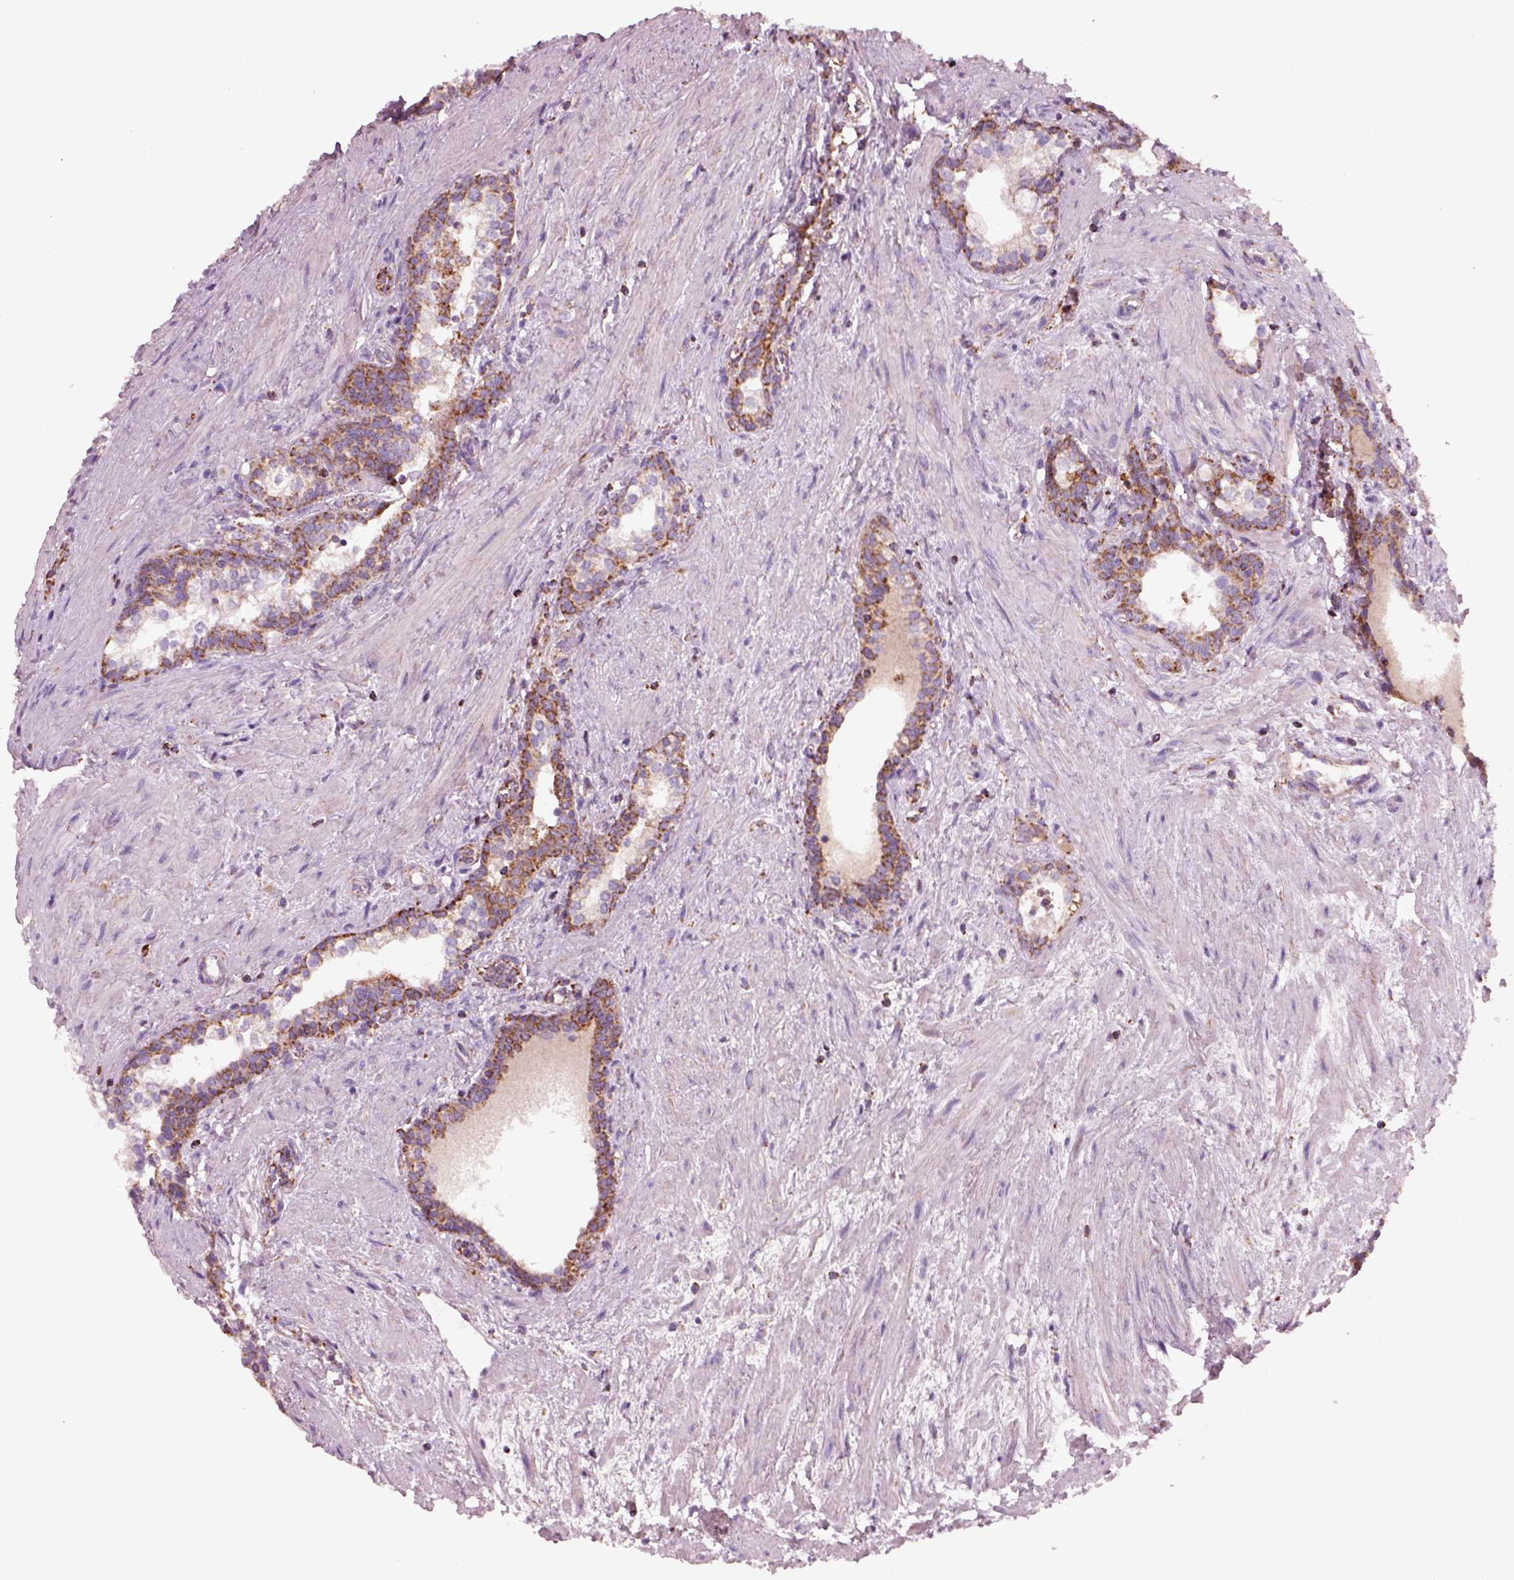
{"staining": {"intensity": "weak", "quantity": ">75%", "location": "cytoplasmic/membranous"}, "tissue": "prostate cancer", "cell_type": "Tumor cells", "image_type": "cancer", "snomed": [{"axis": "morphology", "description": "Adenocarcinoma, NOS"}, {"axis": "morphology", "description": "Adenocarcinoma, High grade"}, {"axis": "topography", "description": "Prostate"}], "caption": "Immunohistochemical staining of prostate cancer shows low levels of weak cytoplasmic/membranous protein expression in about >75% of tumor cells.", "gene": "SLC25A24", "patient": {"sex": "male", "age": 61}}